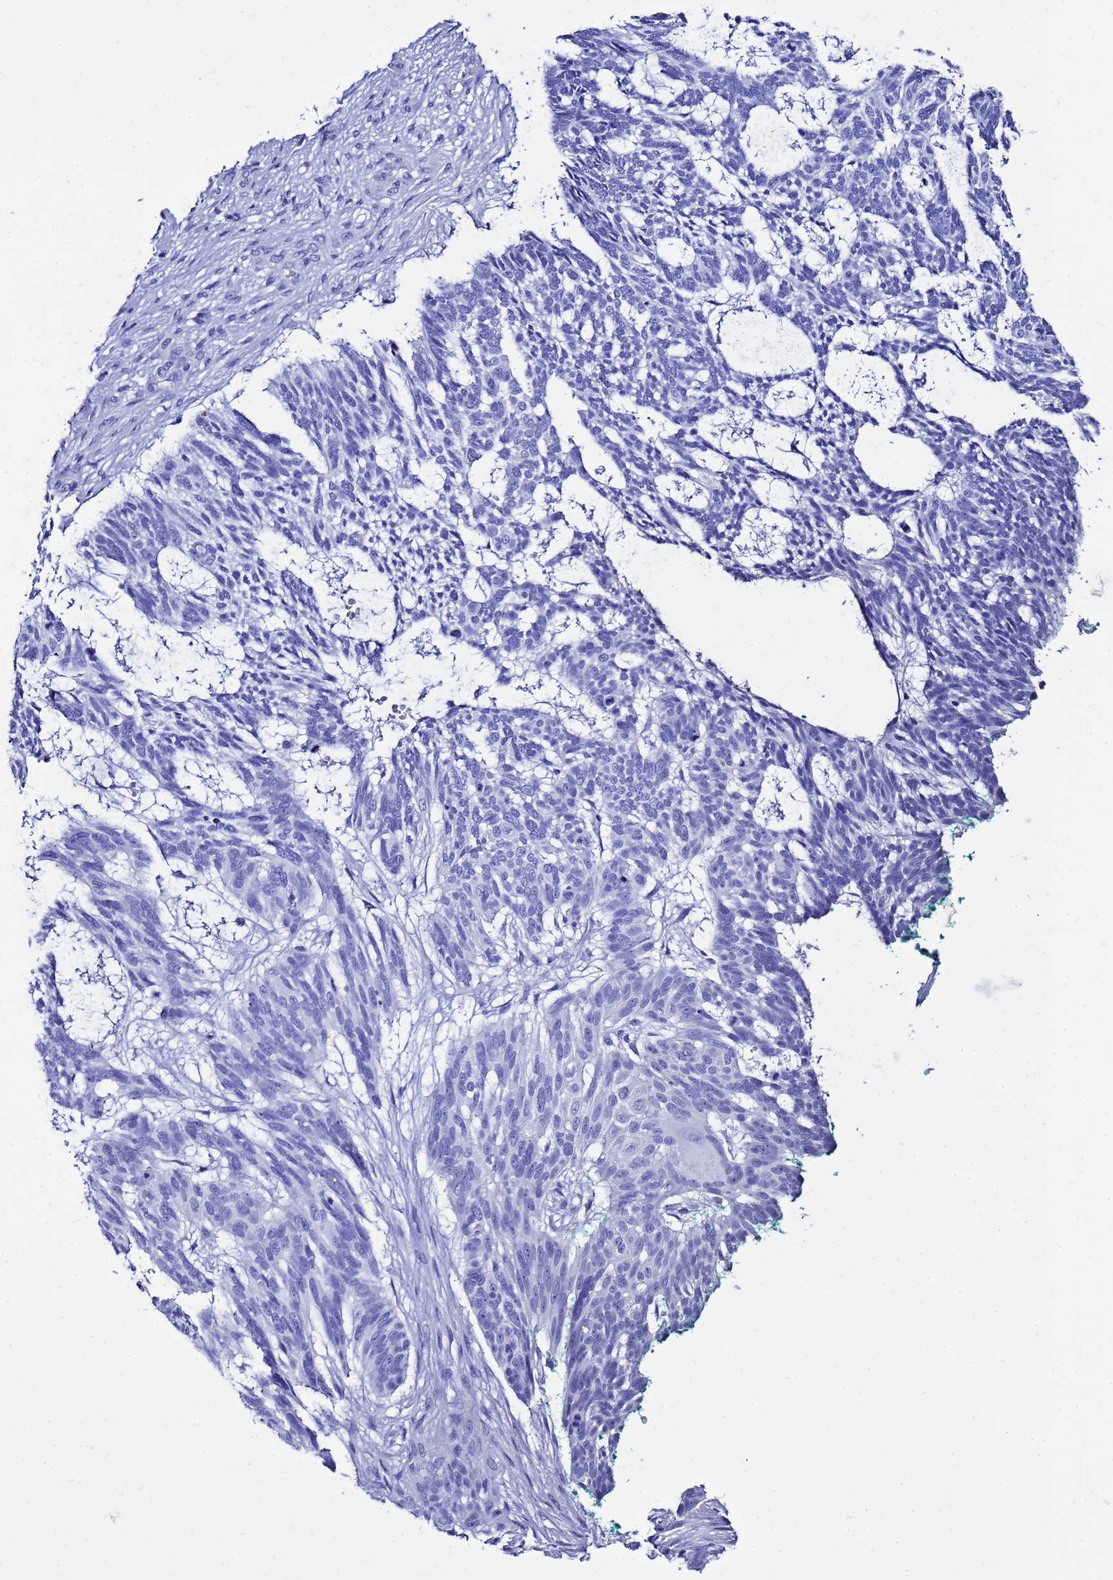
{"staining": {"intensity": "negative", "quantity": "none", "location": "none"}, "tissue": "skin cancer", "cell_type": "Tumor cells", "image_type": "cancer", "snomed": [{"axis": "morphology", "description": "Basal cell carcinoma"}, {"axis": "topography", "description": "Skin"}], "caption": "A high-resolution histopathology image shows immunohistochemistry staining of basal cell carcinoma (skin), which exhibits no significant staining in tumor cells. Nuclei are stained in blue.", "gene": "LIPF", "patient": {"sex": "male", "age": 88}}